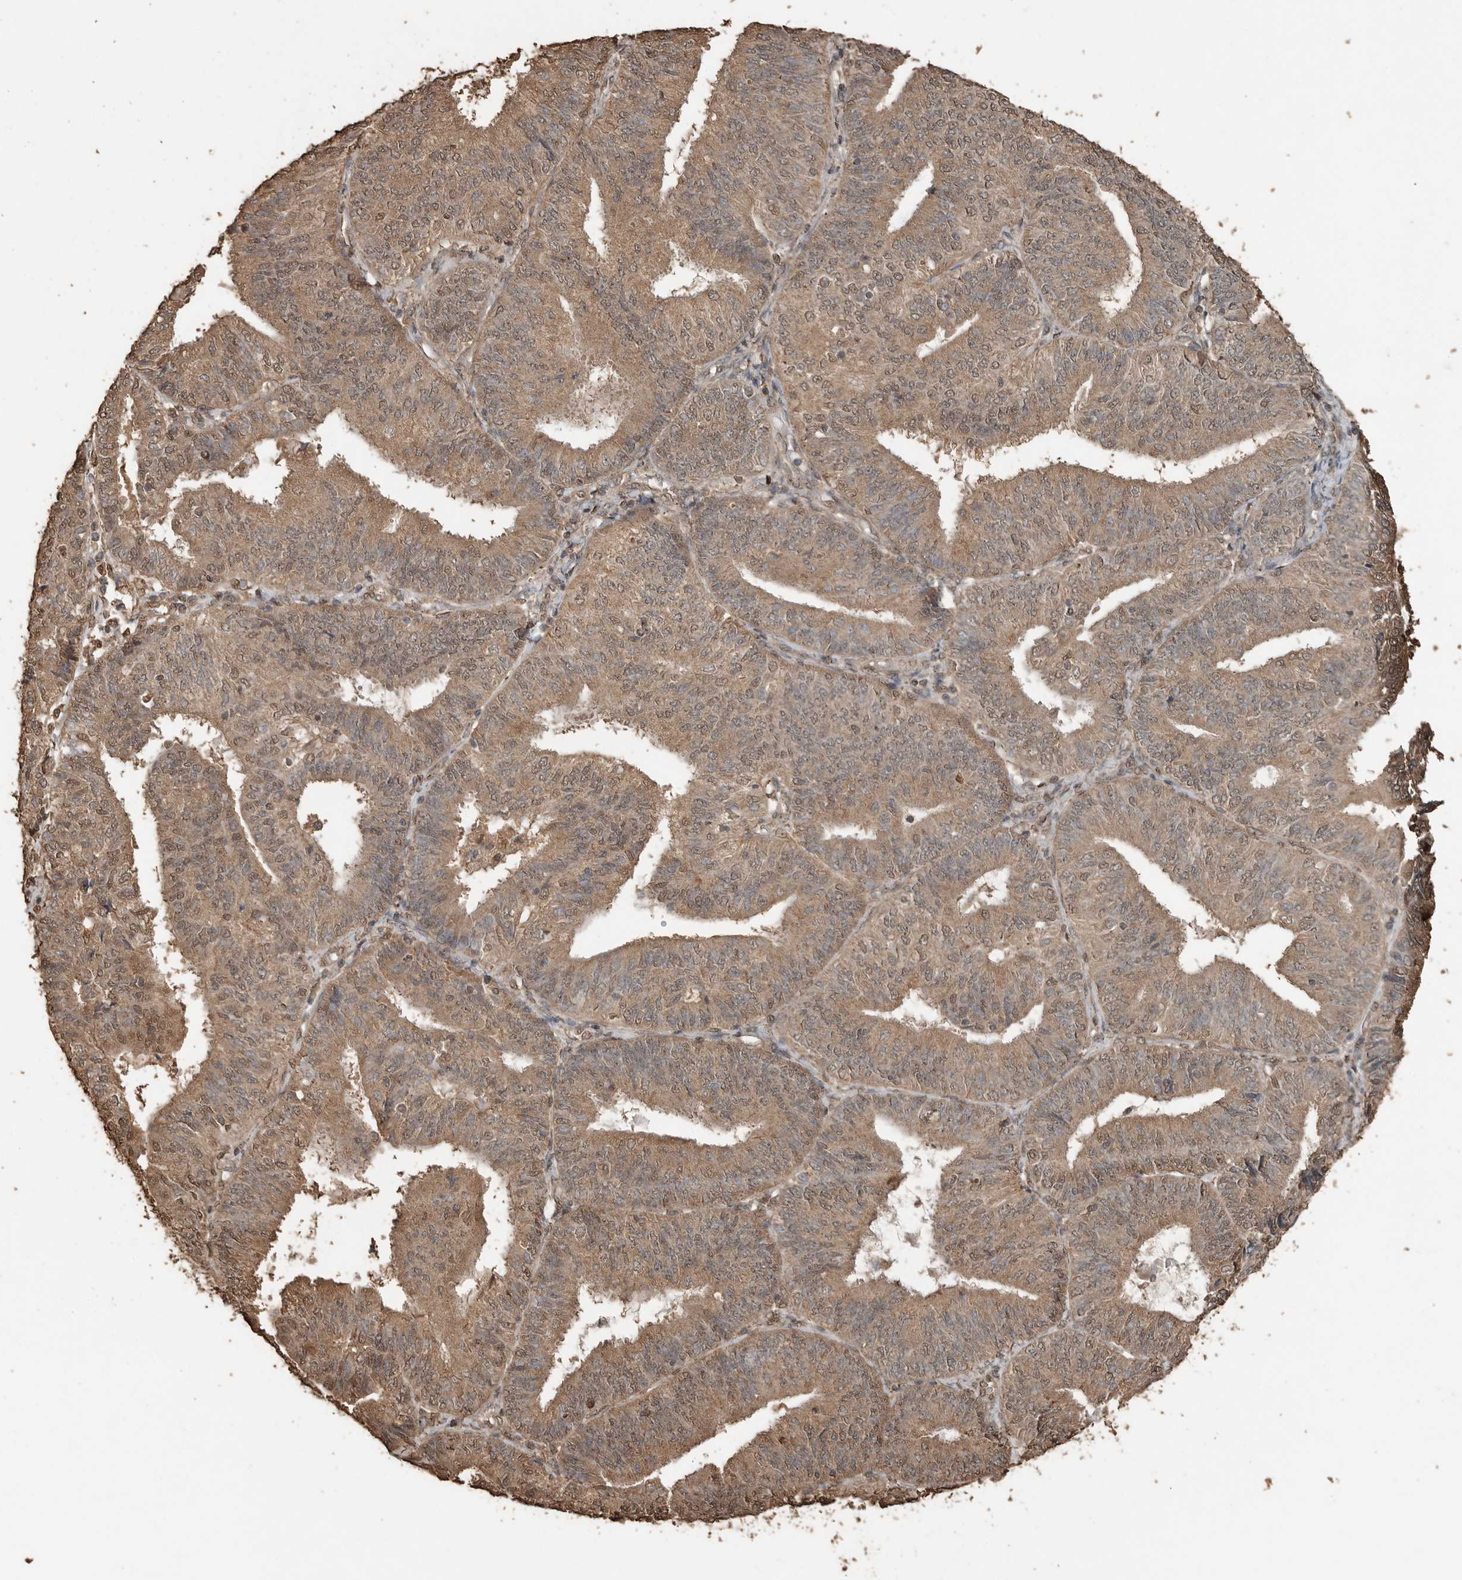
{"staining": {"intensity": "moderate", "quantity": ">75%", "location": "cytoplasmic/membranous,nuclear"}, "tissue": "endometrial cancer", "cell_type": "Tumor cells", "image_type": "cancer", "snomed": [{"axis": "morphology", "description": "Adenocarcinoma, NOS"}, {"axis": "topography", "description": "Endometrium"}], "caption": "Immunohistochemistry histopathology image of neoplastic tissue: endometrial cancer stained using immunohistochemistry (IHC) reveals medium levels of moderate protein expression localized specifically in the cytoplasmic/membranous and nuclear of tumor cells, appearing as a cytoplasmic/membranous and nuclear brown color.", "gene": "BLZF1", "patient": {"sex": "female", "age": 58}}